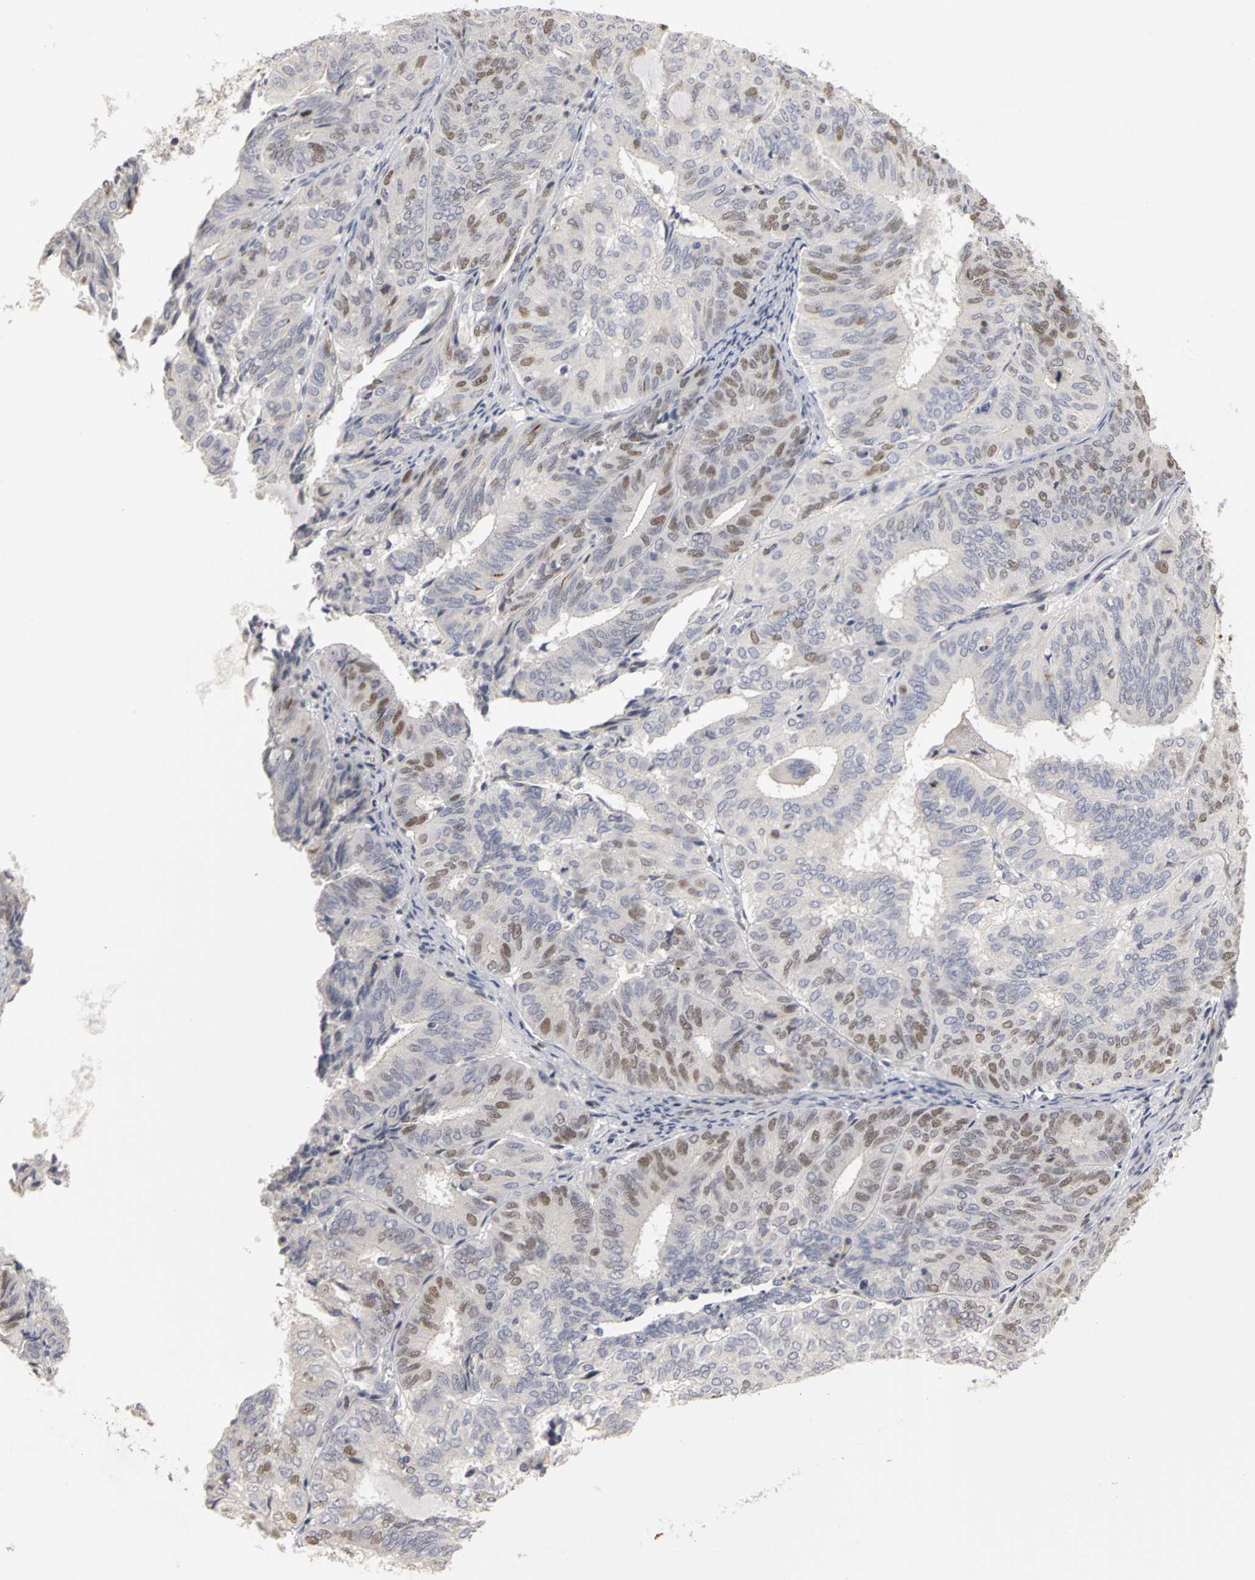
{"staining": {"intensity": "moderate", "quantity": "25%-75%", "location": "nuclear"}, "tissue": "endometrial cancer", "cell_type": "Tumor cells", "image_type": "cancer", "snomed": [{"axis": "morphology", "description": "Adenocarcinoma, NOS"}, {"axis": "topography", "description": "Uterus"}], "caption": "This image shows endometrial adenocarcinoma stained with immunohistochemistry to label a protein in brown. The nuclear of tumor cells show moderate positivity for the protein. Nuclei are counter-stained blue.", "gene": "MCM6", "patient": {"sex": "female", "age": 60}}